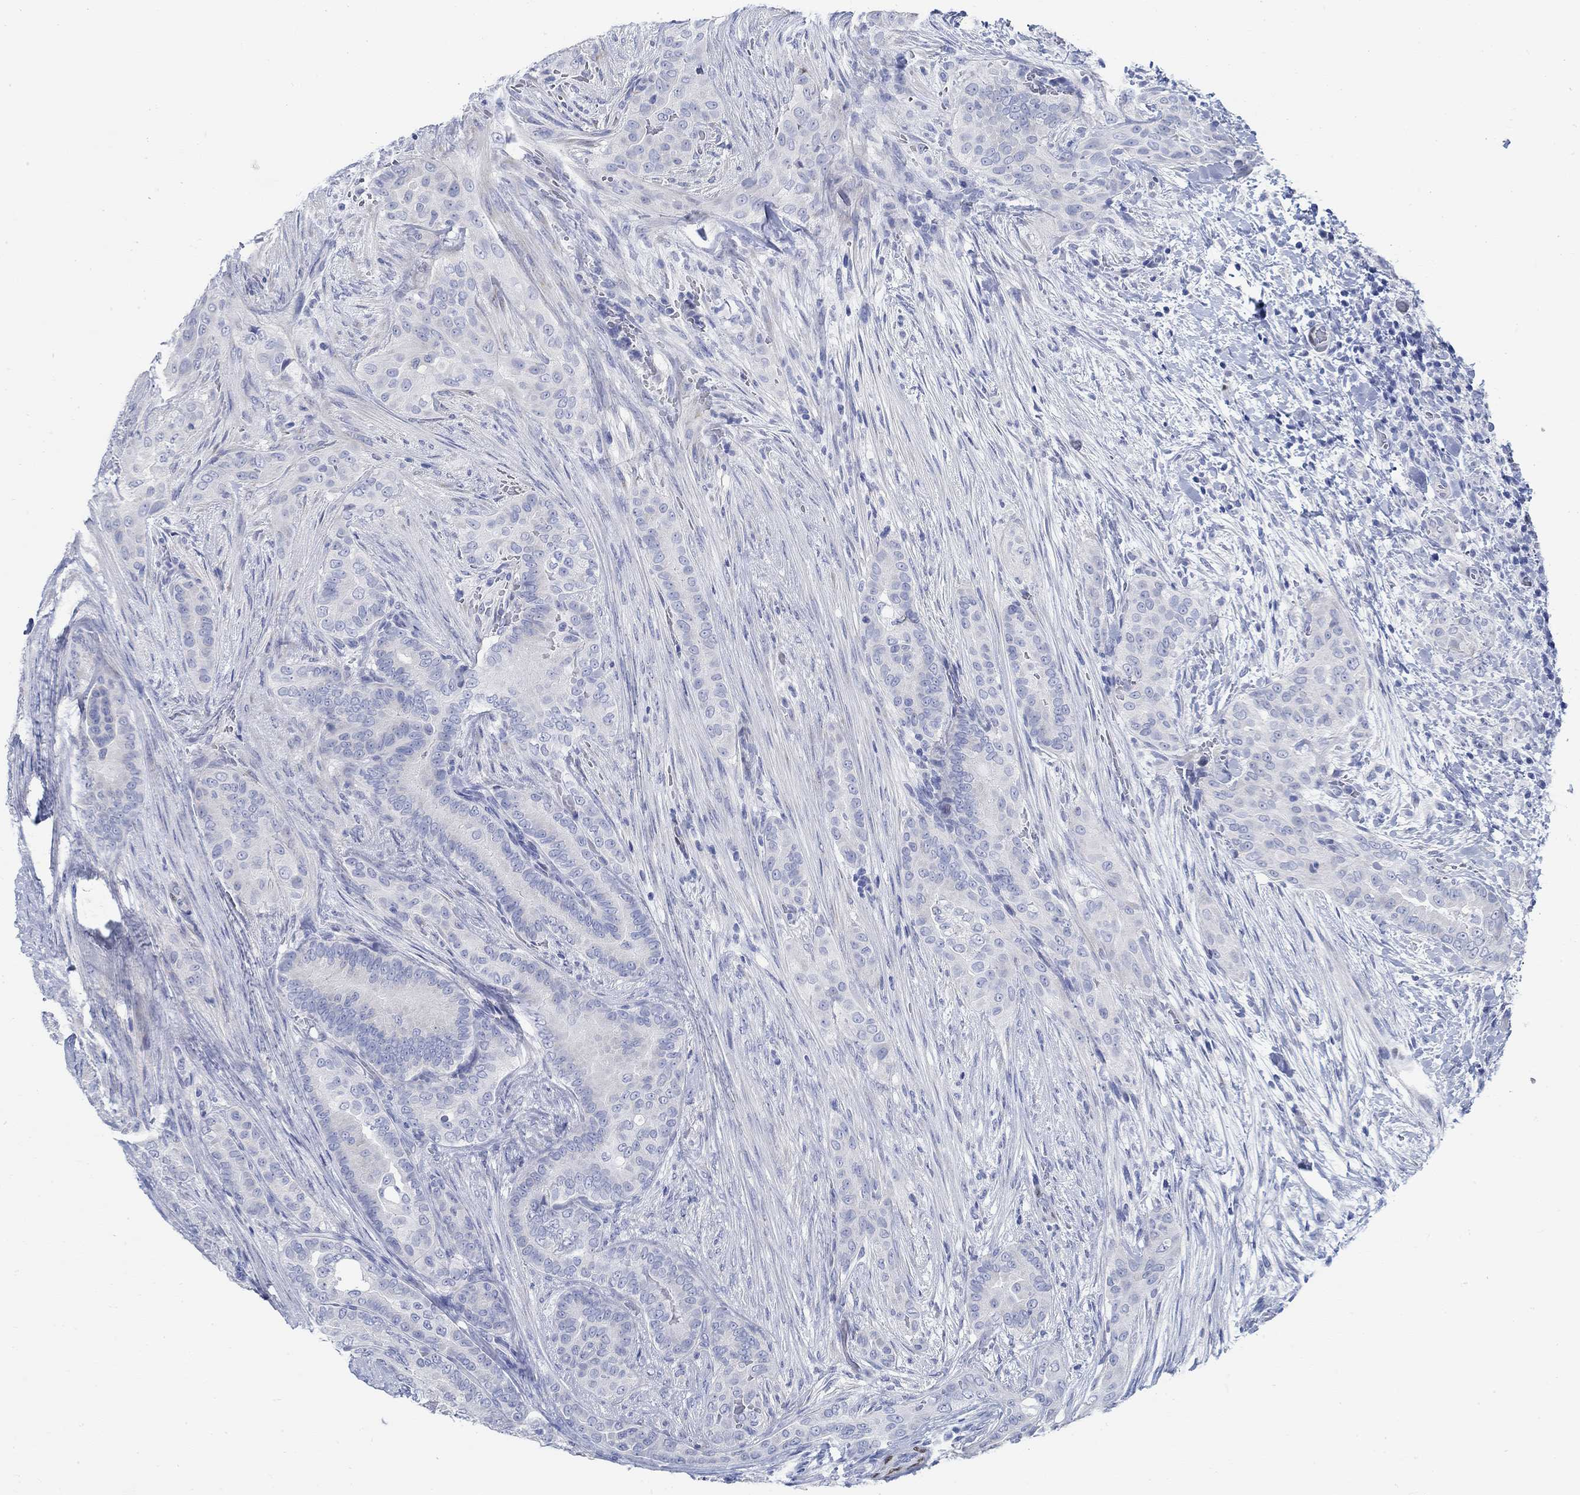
{"staining": {"intensity": "negative", "quantity": "none", "location": "none"}, "tissue": "thyroid cancer", "cell_type": "Tumor cells", "image_type": "cancer", "snomed": [{"axis": "morphology", "description": "Papillary adenocarcinoma, NOS"}, {"axis": "topography", "description": "Thyroid gland"}], "caption": "Immunohistochemistry photomicrograph of neoplastic tissue: papillary adenocarcinoma (thyroid) stained with DAB reveals no significant protein staining in tumor cells.", "gene": "RBM20", "patient": {"sex": "male", "age": 61}}